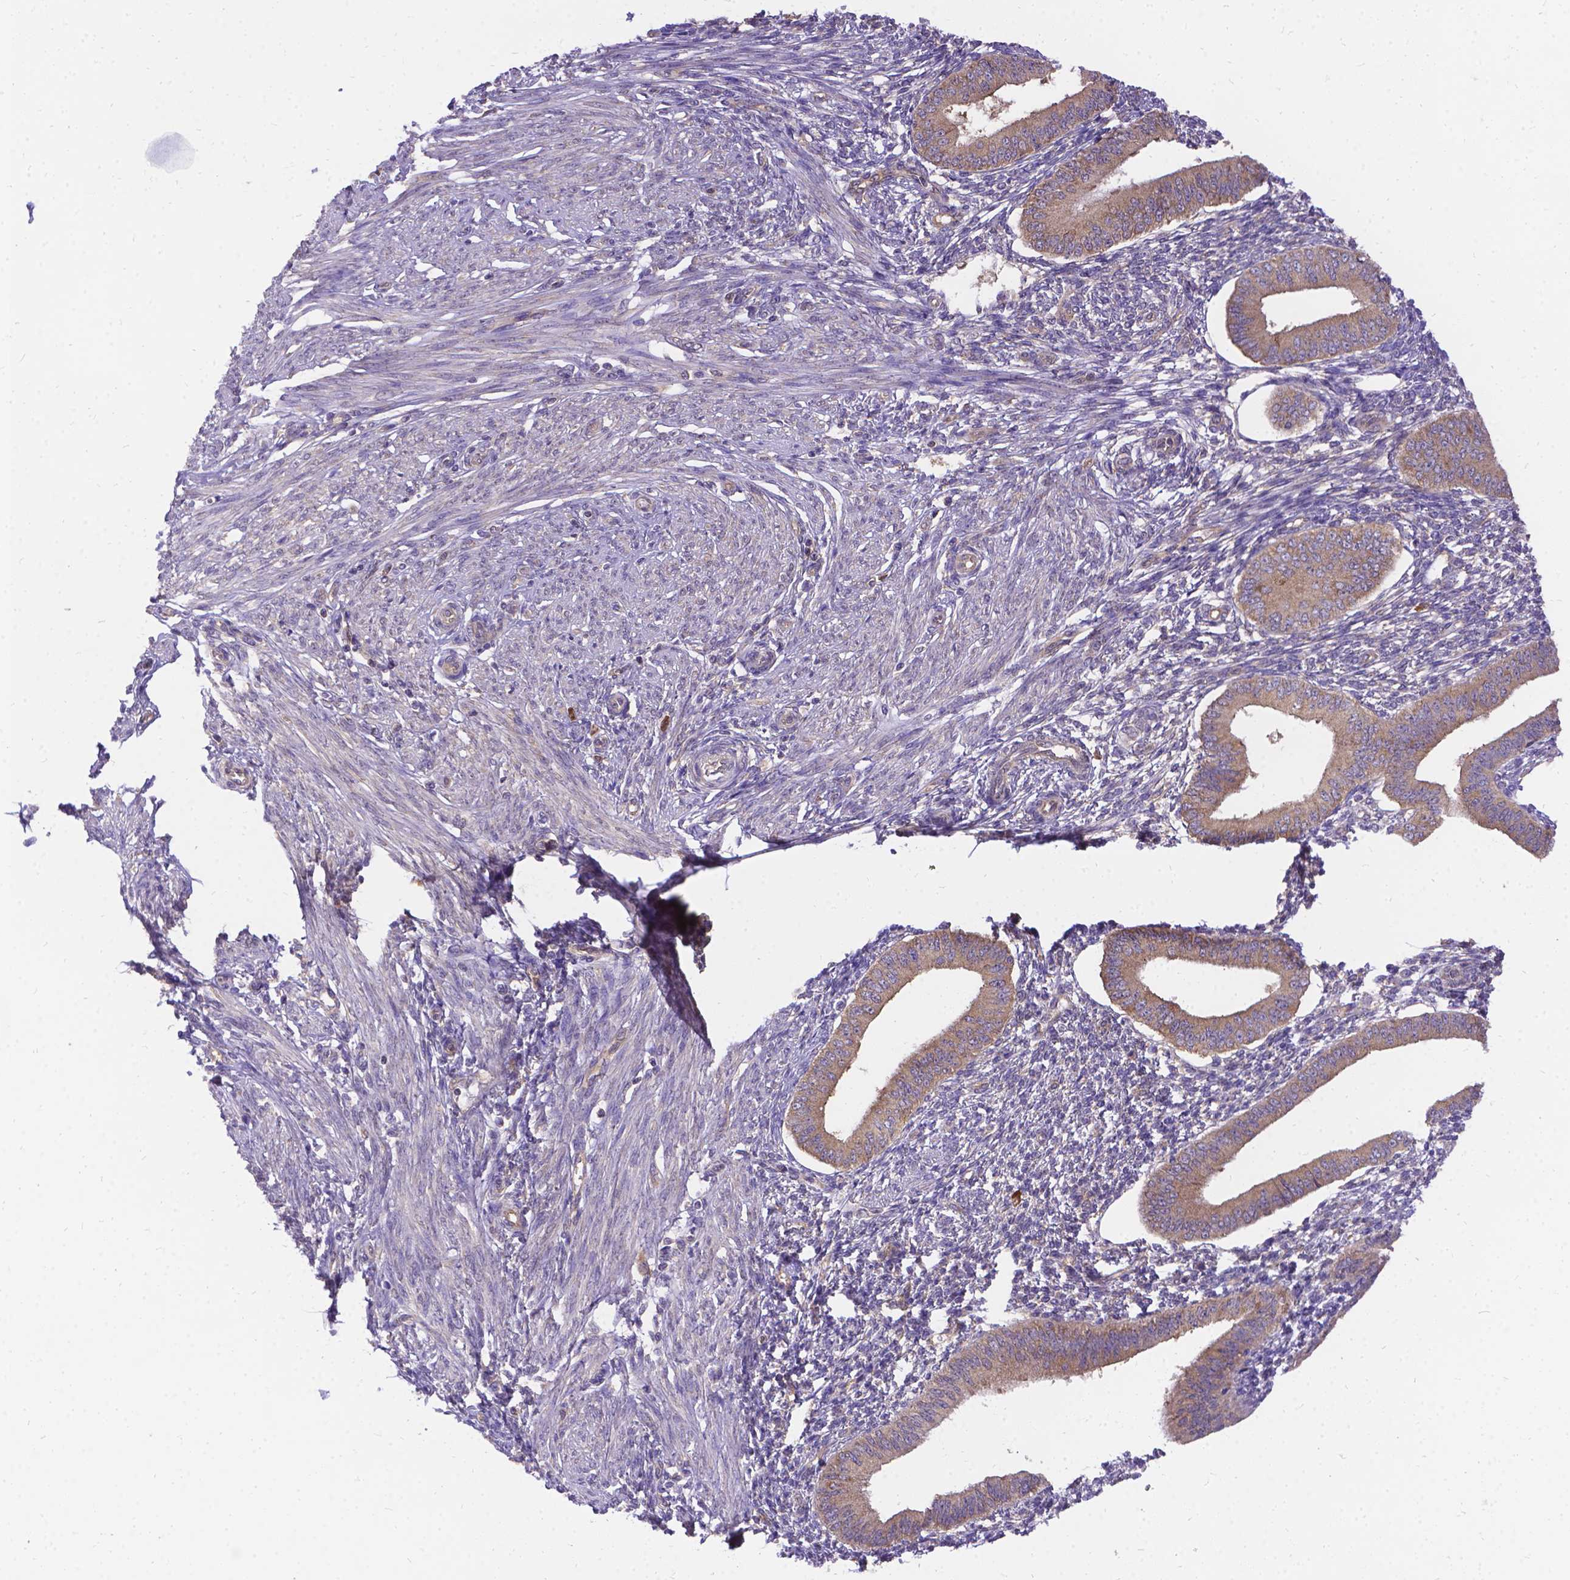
{"staining": {"intensity": "weak", "quantity": "25%-75%", "location": "cytoplasmic/membranous"}, "tissue": "endometrium", "cell_type": "Cells in endometrial stroma", "image_type": "normal", "snomed": [{"axis": "morphology", "description": "Normal tissue, NOS"}, {"axis": "topography", "description": "Endometrium"}], "caption": "High-magnification brightfield microscopy of unremarkable endometrium stained with DAB (brown) and counterstained with hematoxylin (blue). cells in endometrial stroma exhibit weak cytoplasmic/membranous positivity is present in about25%-75% of cells. Using DAB (3,3'-diaminobenzidine) (brown) and hematoxylin (blue) stains, captured at high magnification using brightfield microscopy.", "gene": "DENND6A", "patient": {"sex": "female", "age": 42}}